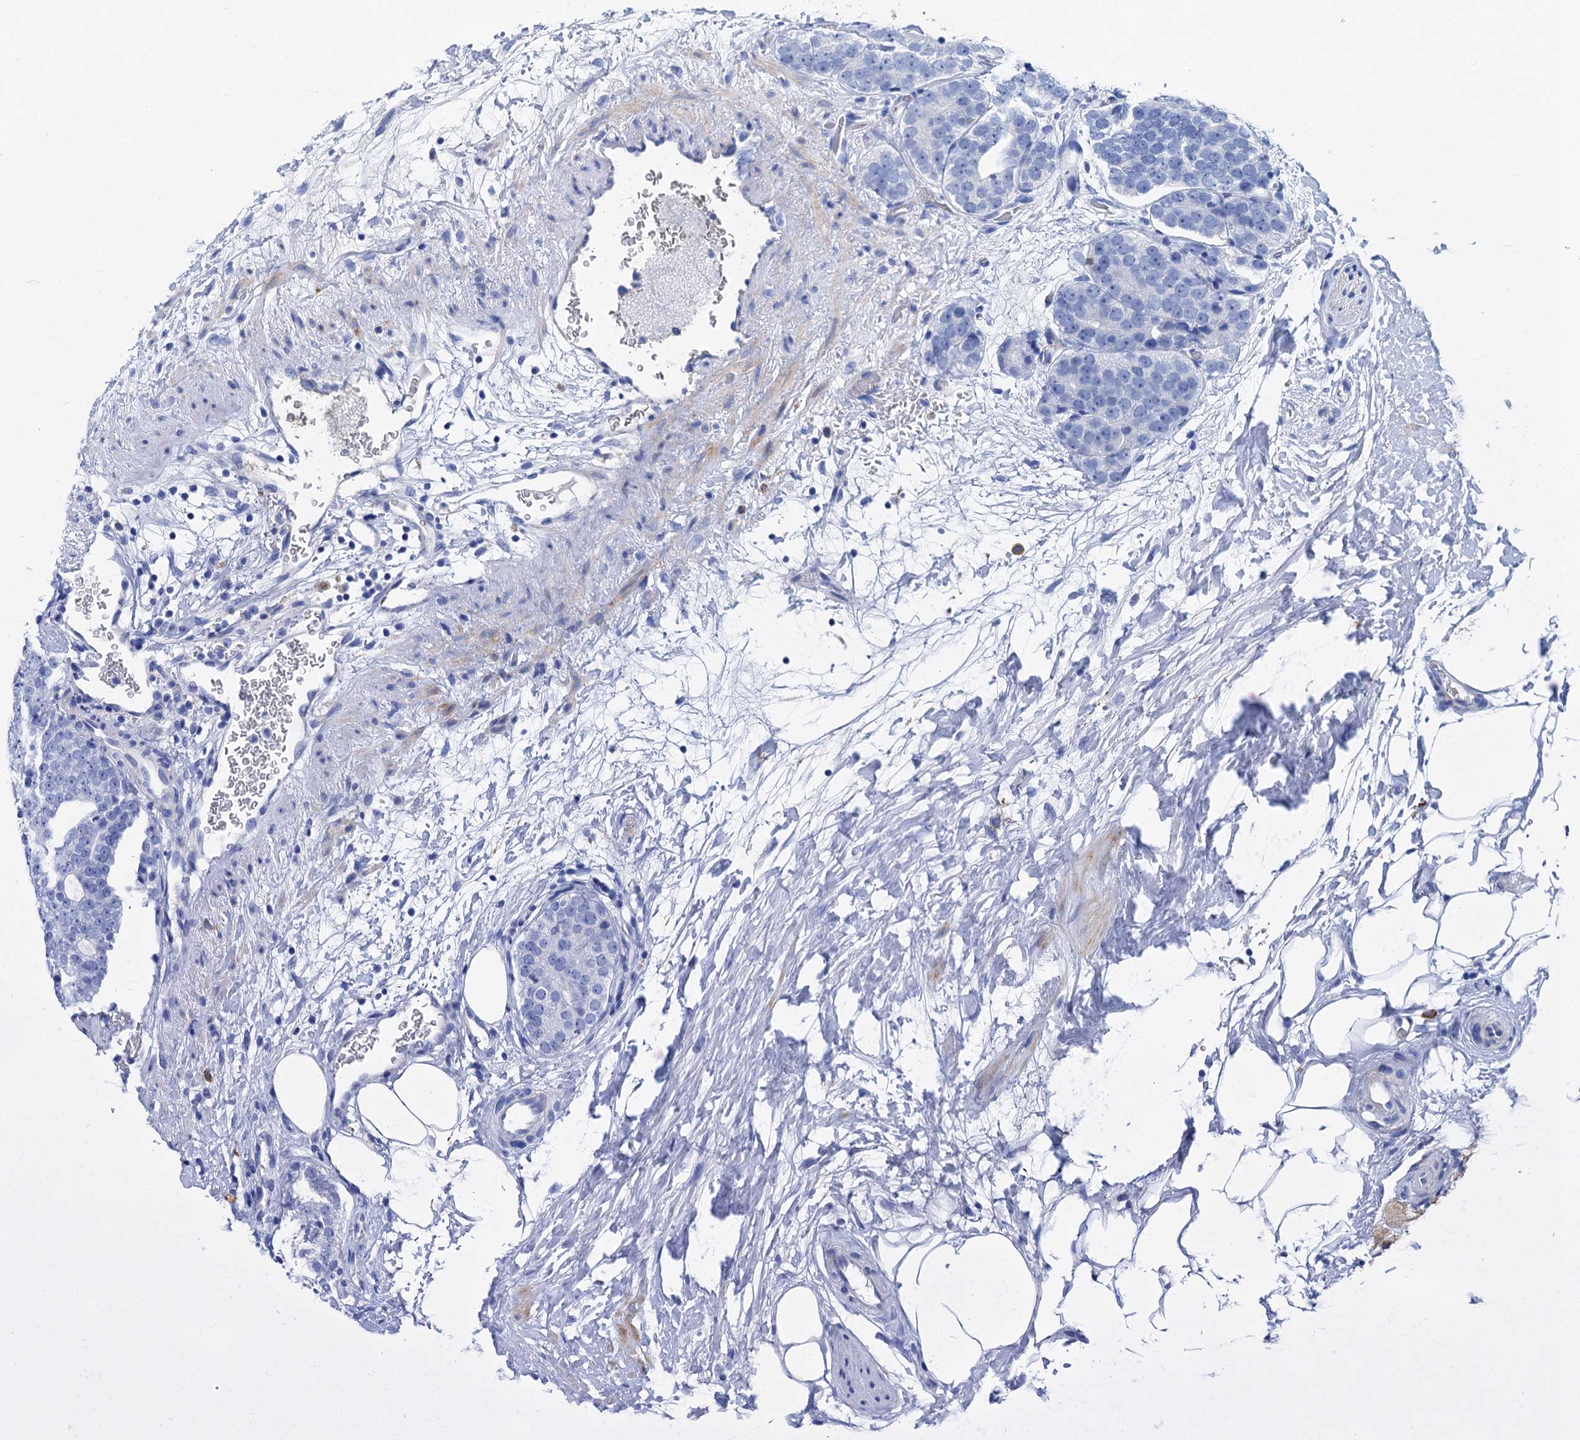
{"staining": {"intensity": "negative", "quantity": "none", "location": "none"}, "tissue": "prostate cancer", "cell_type": "Tumor cells", "image_type": "cancer", "snomed": [{"axis": "morphology", "description": "Adenocarcinoma, High grade"}, {"axis": "topography", "description": "Prostate"}], "caption": "Image shows no protein staining in tumor cells of prostate cancer tissue.", "gene": "NLRP10", "patient": {"sex": "male", "age": 56}}